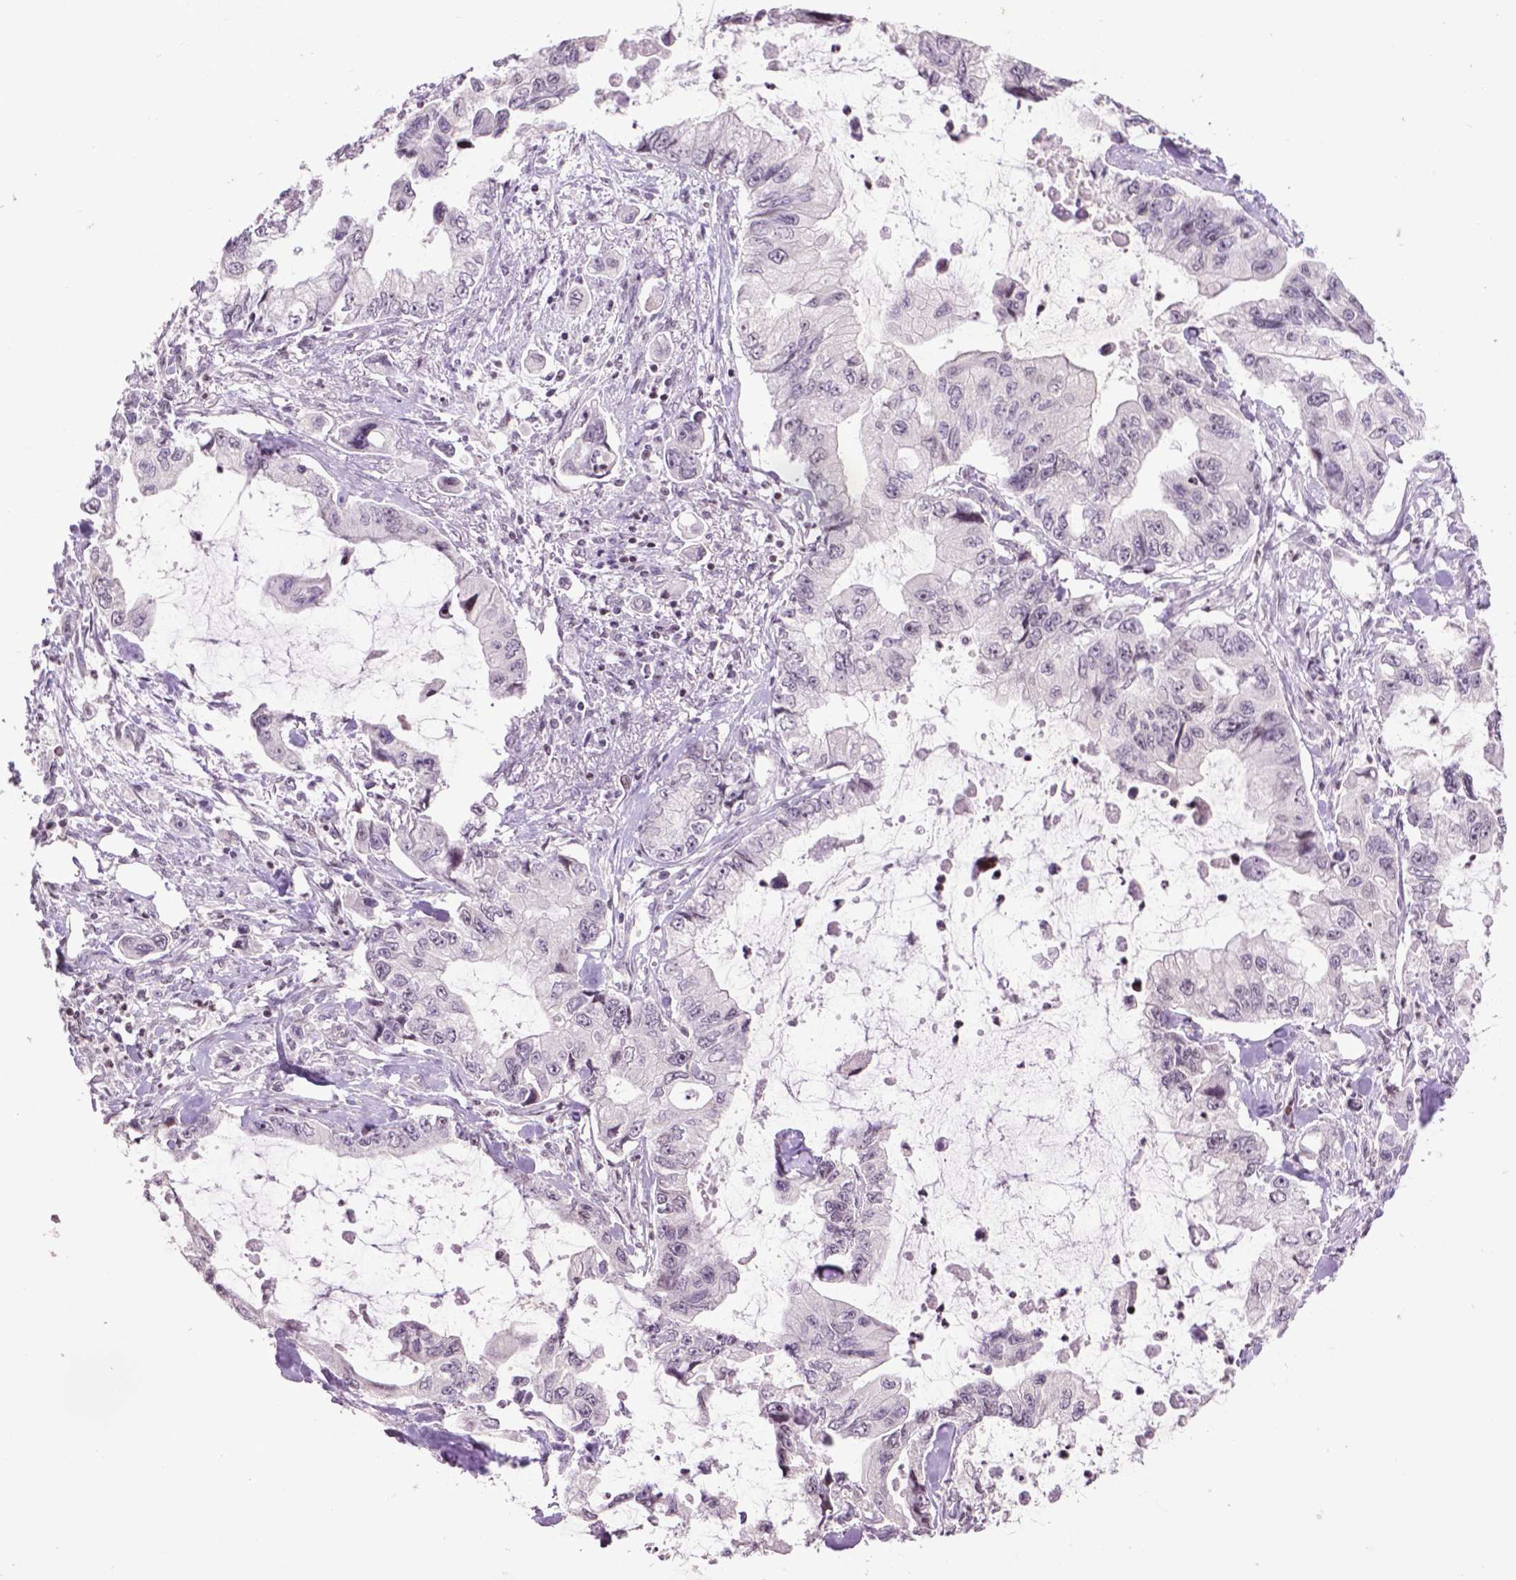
{"staining": {"intensity": "negative", "quantity": "none", "location": "none"}, "tissue": "stomach cancer", "cell_type": "Tumor cells", "image_type": "cancer", "snomed": [{"axis": "morphology", "description": "Adenocarcinoma, NOS"}, {"axis": "topography", "description": "Pancreas"}, {"axis": "topography", "description": "Stomach, upper"}, {"axis": "topography", "description": "Stomach"}], "caption": "IHC micrograph of human stomach adenocarcinoma stained for a protein (brown), which exhibits no staining in tumor cells.", "gene": "TH", "patient": {"sex": "male", "age": 77}}